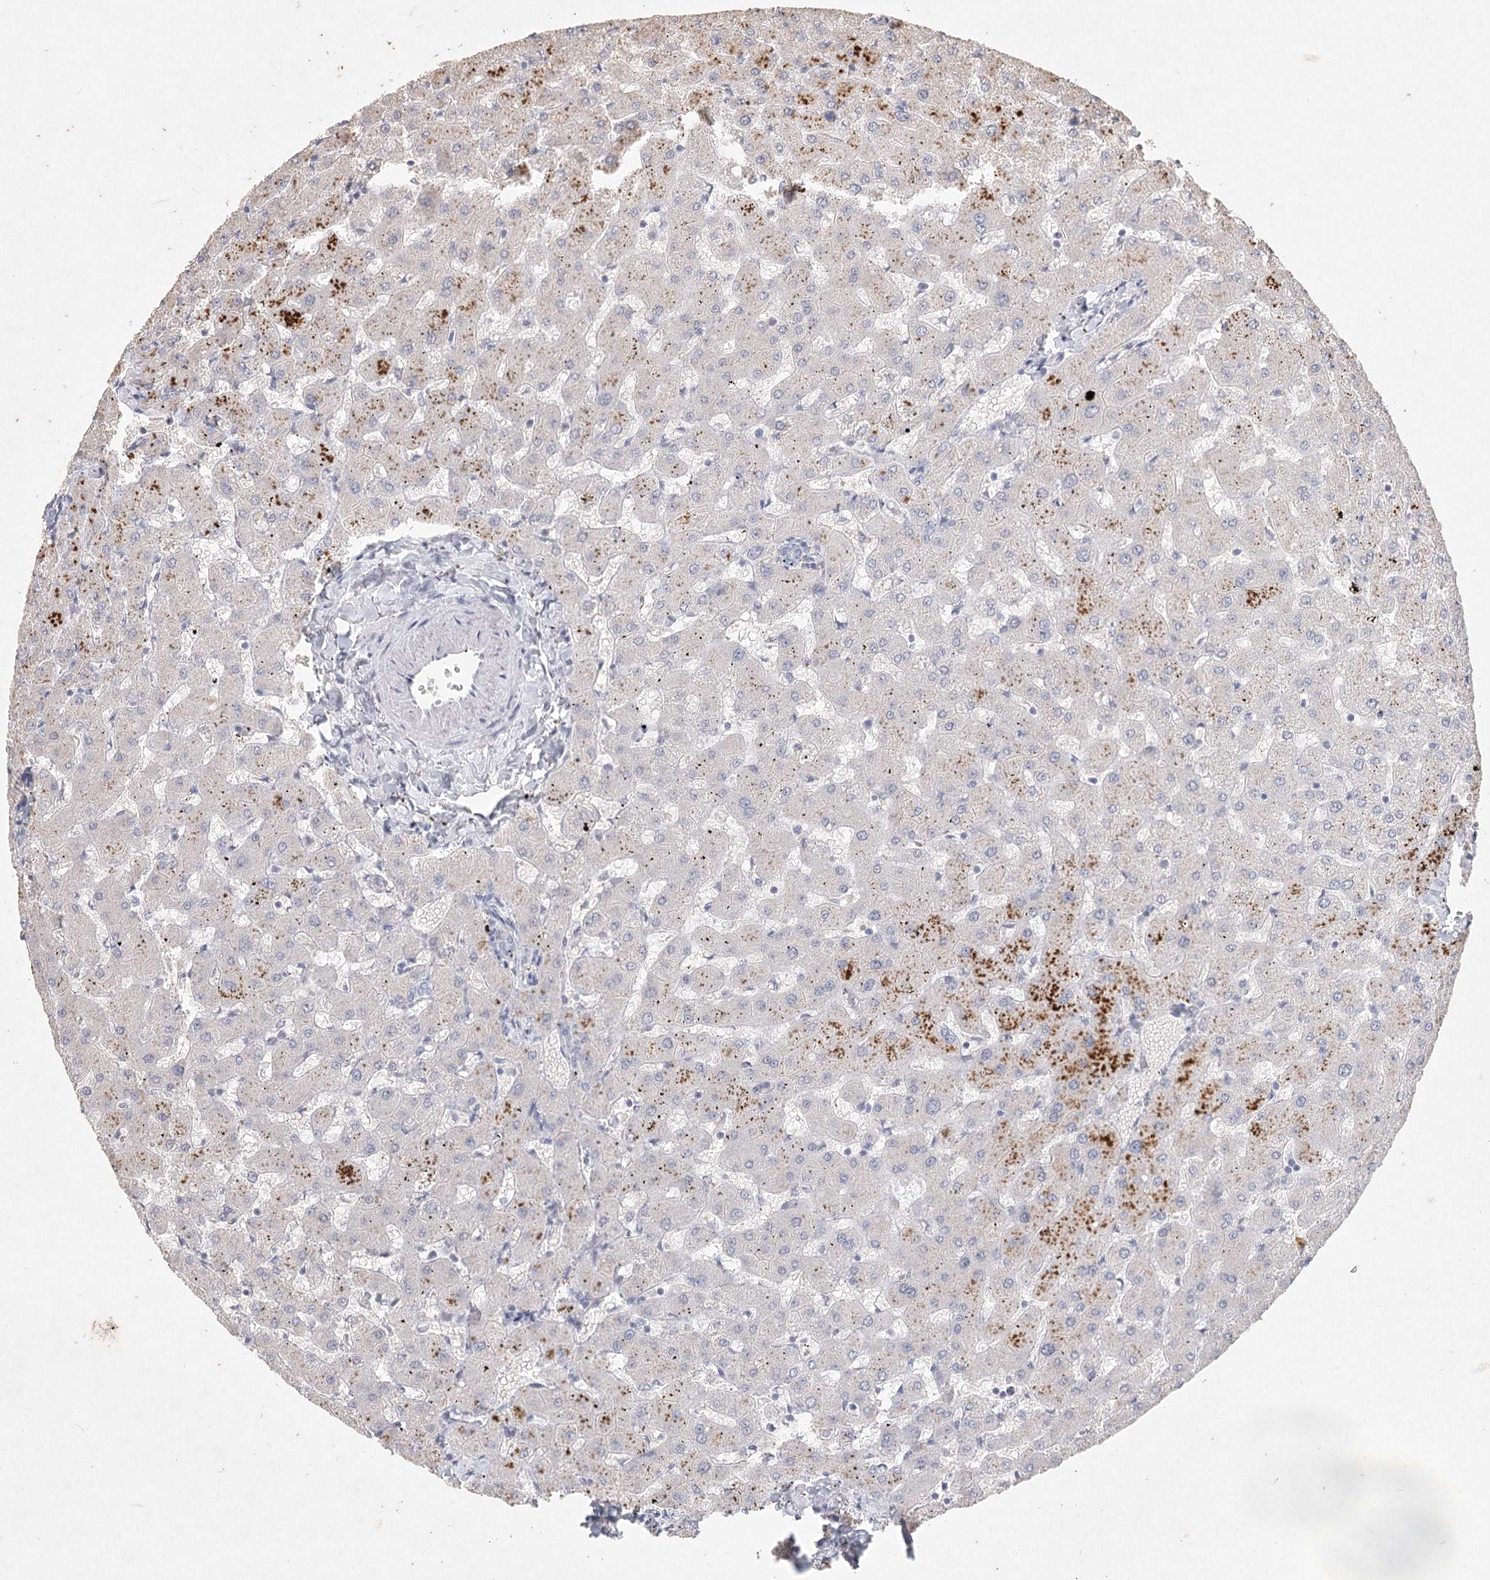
{"staining": {"intensity": "negative", "quantity": "none", "location": "none"}, "tissue": "liver", "cell_type": "Cholangiocytes", "image_type": "normal", "snomed": [{"axis": "morphology", "description": "Normal tissue, NOS"}, {"axis": "topography", "description": "Liver"}], "caption": "Liver stained for a protein using immunohistochemistry (IHC) demonstrates no positivity cholangiocytes.", "gene": "ARSI", "patient": {"sex": "female", "age": 63}}